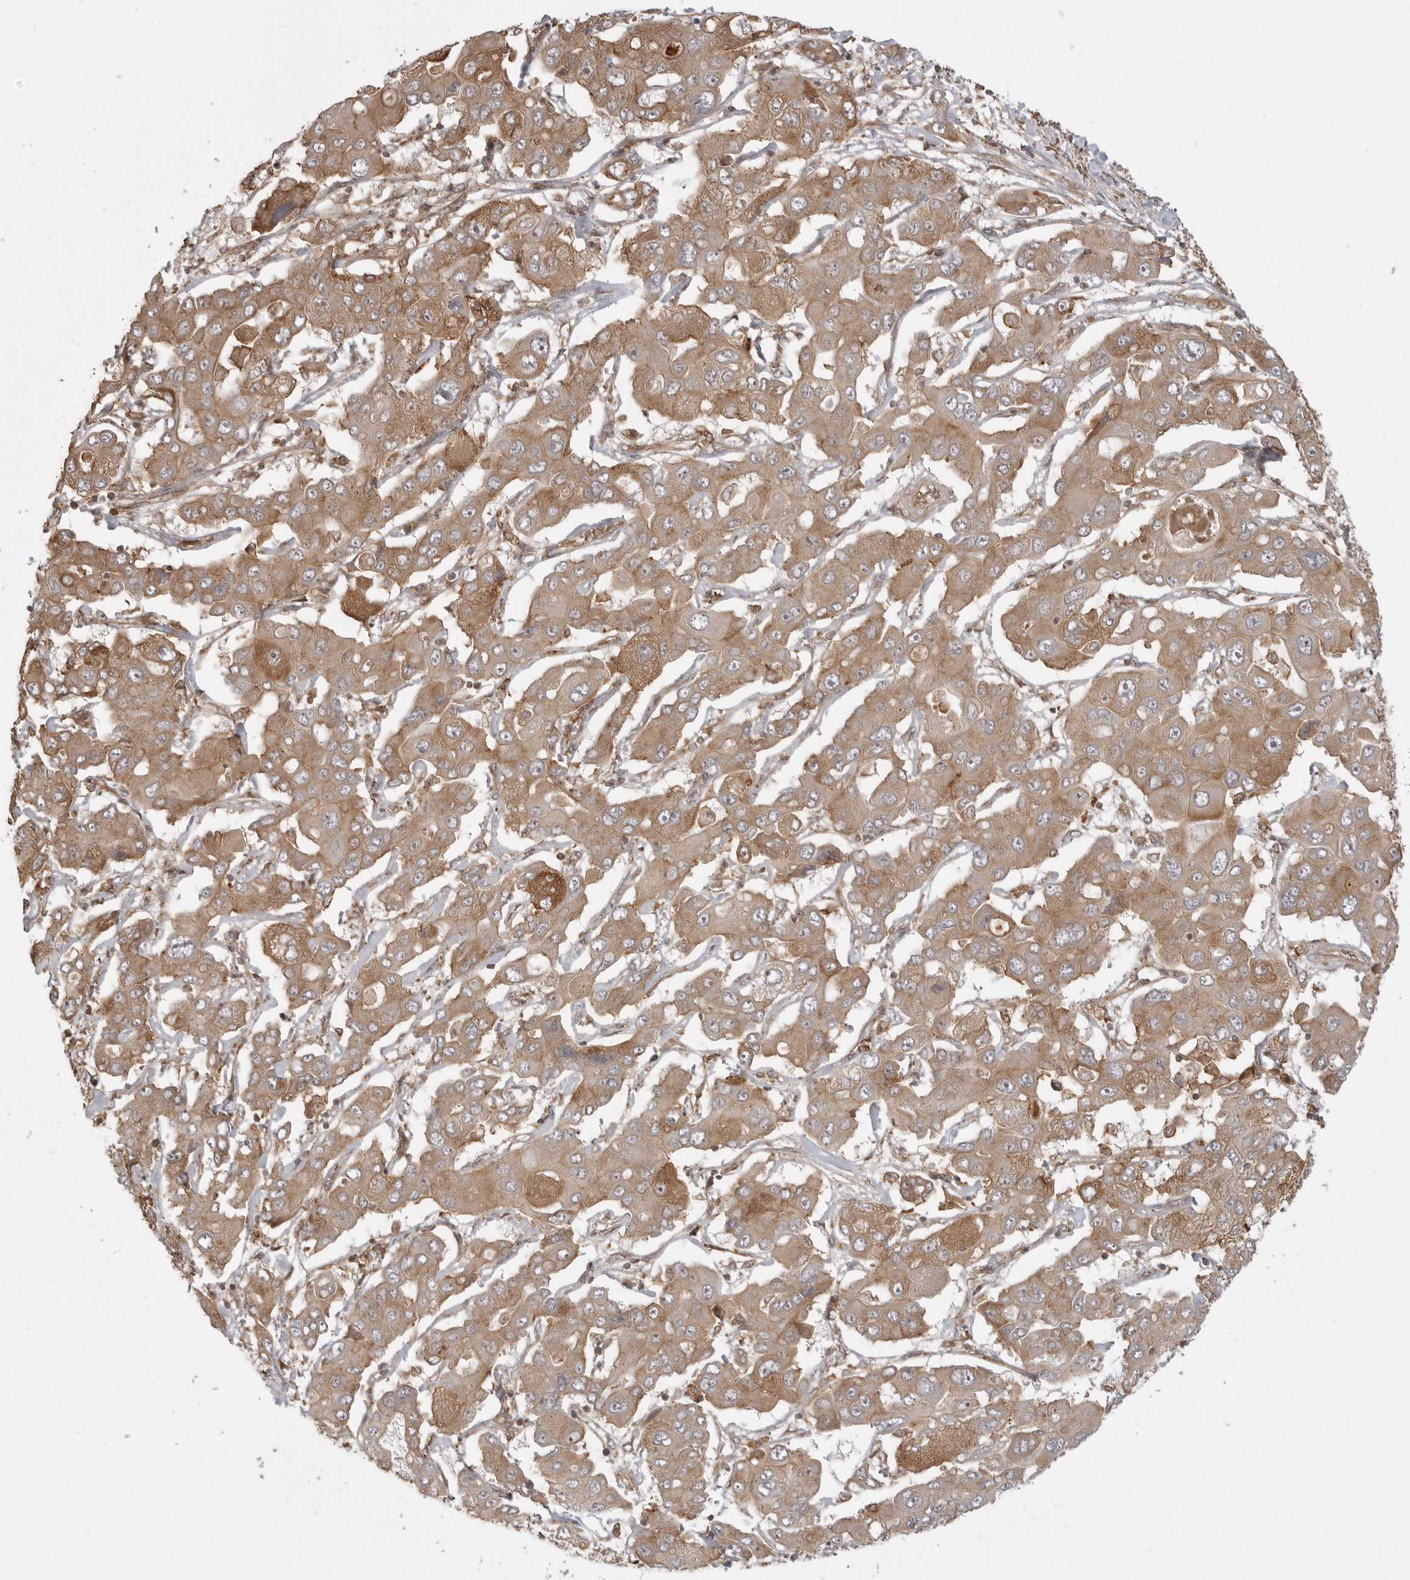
{"staining": {"intensity": "moderate", "quantity": ">75%", "location": "cytoplasmic/membranous"}, "tissue": "liver cancer", "cell_type": "Tumor cells", "image_type": "cancer", "snomed": [{"axis": "morphology", "description": "Cholangiocarcinoma"}, {"axis": "topography", "description": "Liver"}], "caption": "IHC micrograph of neoplastic tissue: liver cholangiocarcinoma stained using IHC exhibits medium levels of moderate protein expression localized specifically in the cytoplasmic/membranous of tumor cells, appearing as a cytoplasmic/membranous brown color.", "gene": "FAT3", "patient": {"sex": "male", "age": 67}}